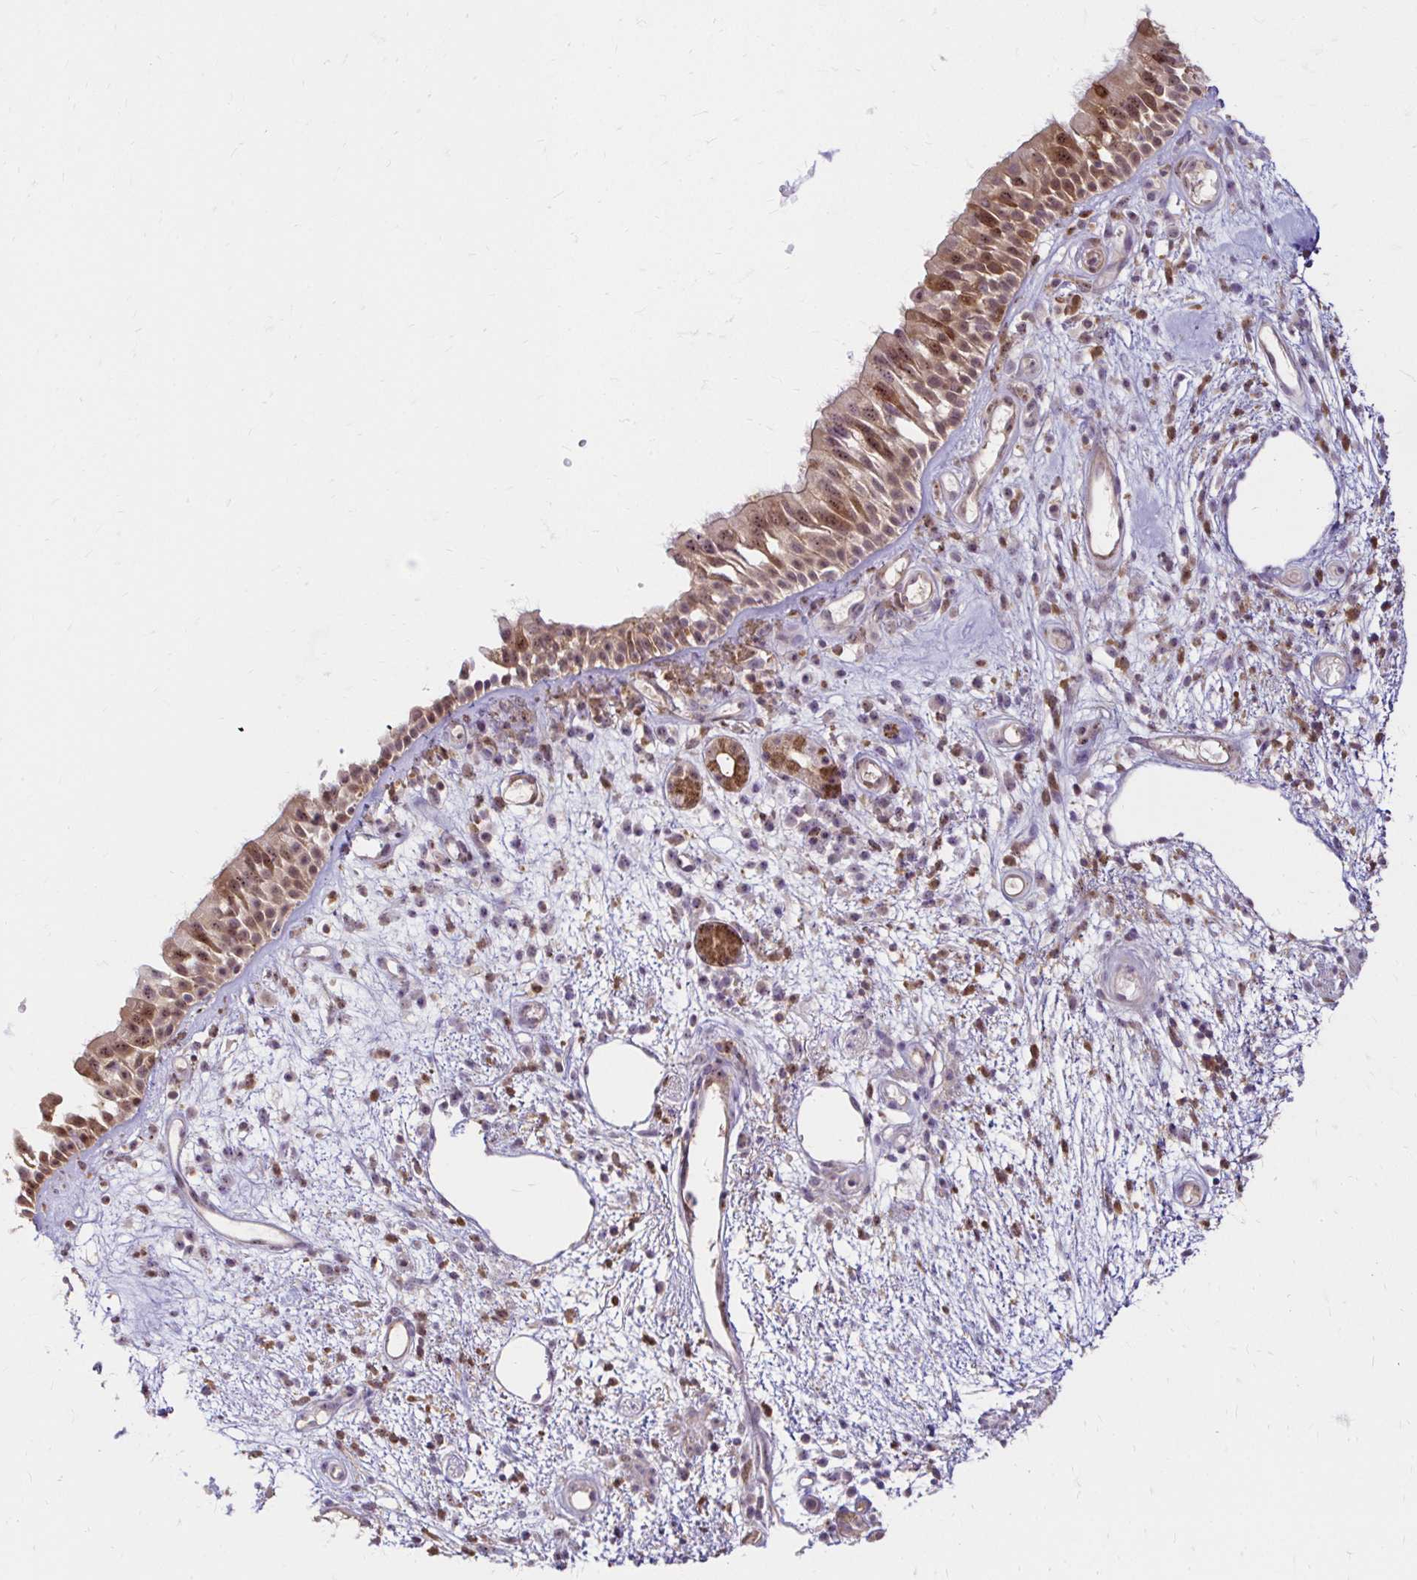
{"staining": {"intensity": "weak", "quantity": ">75%", "location": "cytoplasmic/membranous,nuclear"}, "tissue": "nasopharynx", "cell_type": "Respiratory epithelial cells", "image_type": "normal", "snomed": [{"axis": "morphology", "description": "Normal tissue, NOS"}, {"axis": "morphology", "description": "Inflammation, NOS"}, {"axis": "topography", "description": "Nasopharynx"}], "caption": "A micrograph of human nasopharynx stained for a protein displays weak cytoplasmic/membranous,nuclear brown staining in respiratory epithelial cells.", "gene": "PYCARD", "patient": {"sex": "male", "age": 54}}